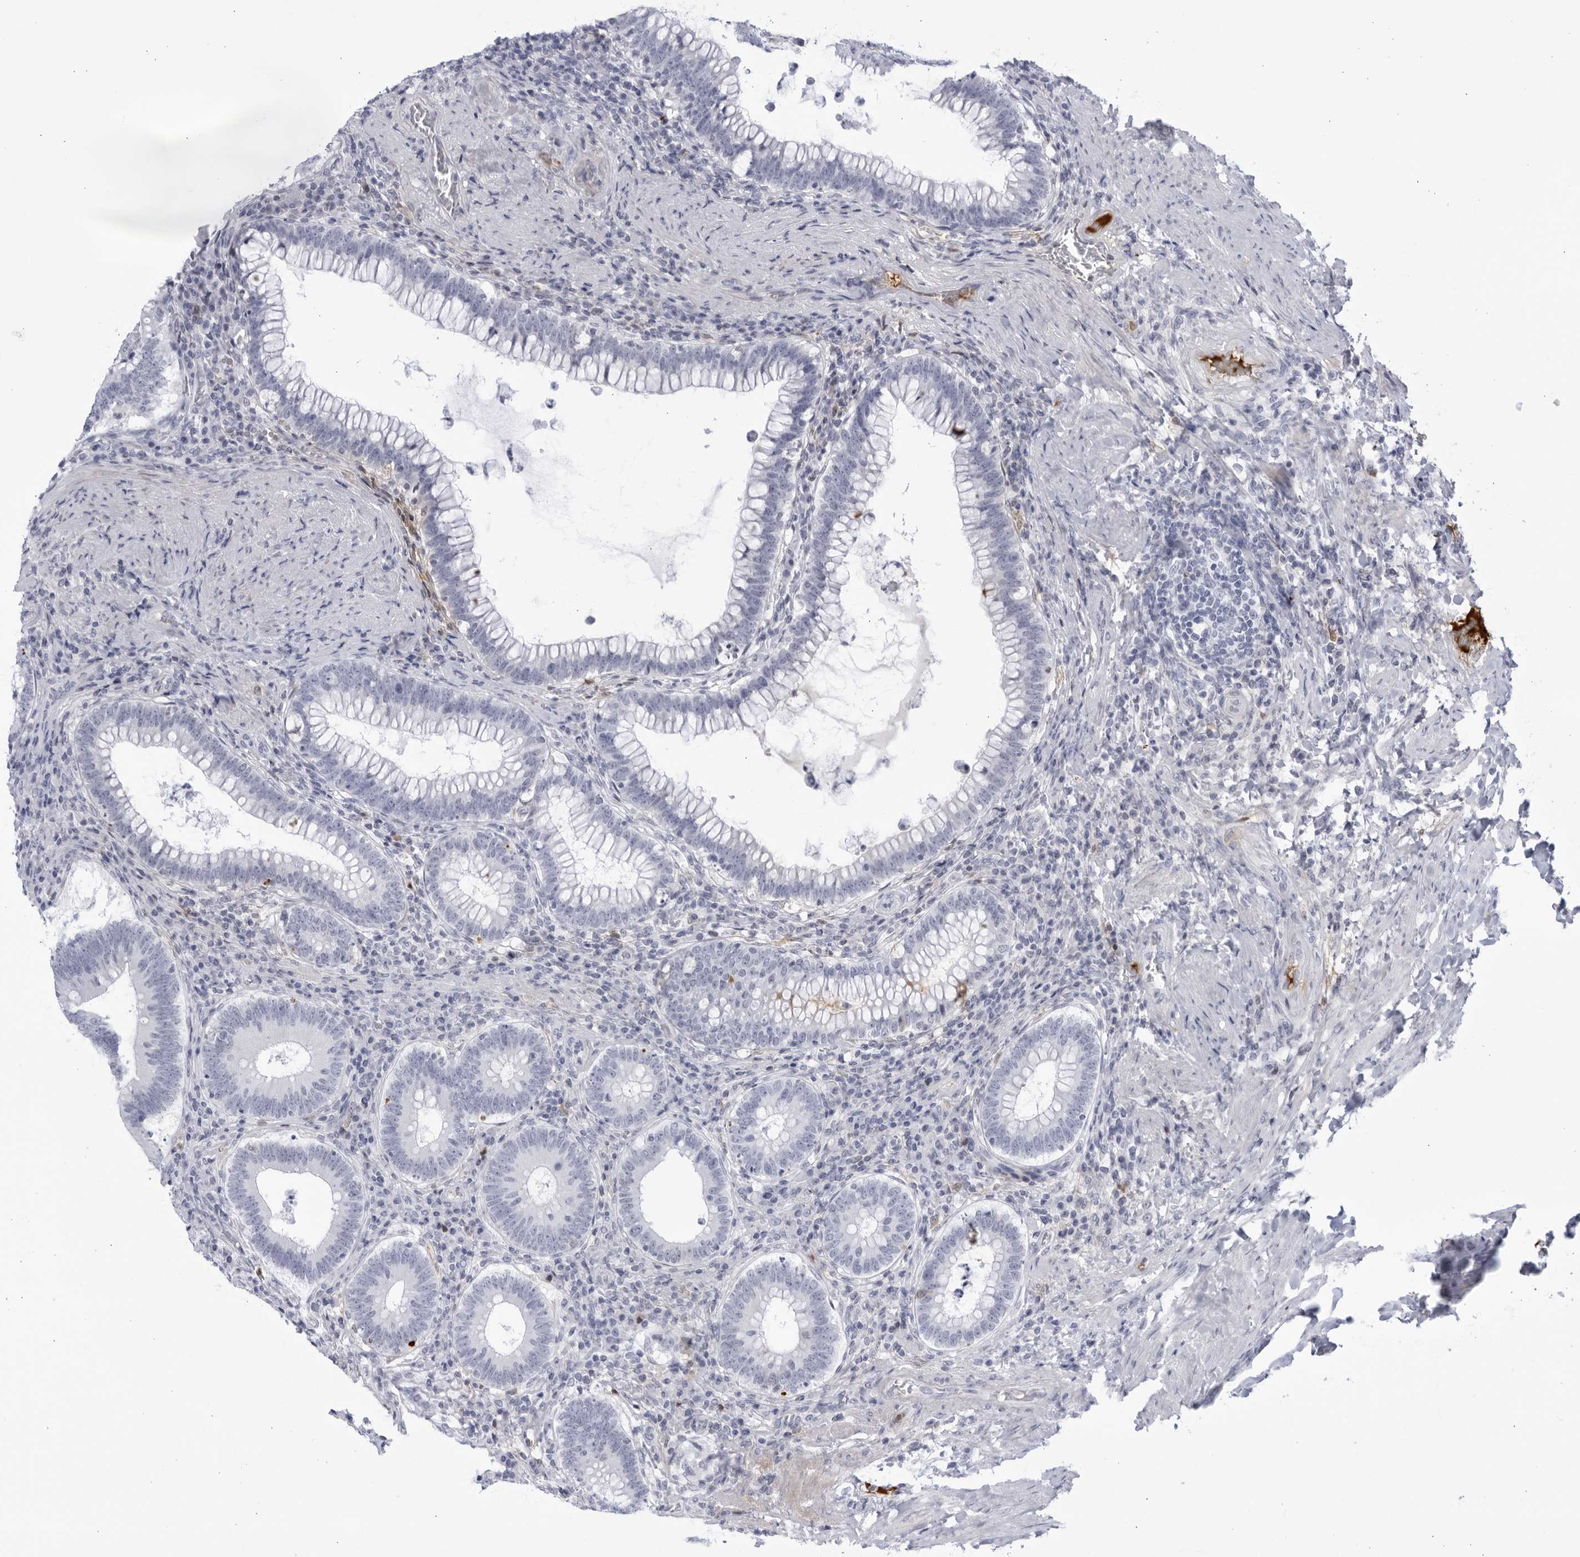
{"staining": {"intensity": "negative", "quantity": "none", "location": "none"}, "tissue": "colorectal cancer", "cell_type": "Tumor cells", "image_type": "cancer", "snomed": [{"axis": "morphology", "description": "Normal tissue, NOS"}, {"axis": "topography", "description": "Colon"}], "caption": "A high-resolution micrograph shows immunohistochemistry staining of colorectal cancer, which displays no significant staining in tumor cells. Nuclei are stained in blue.", "gene": "CNBD1", "patient": {"sex": "female", "age": 82}}